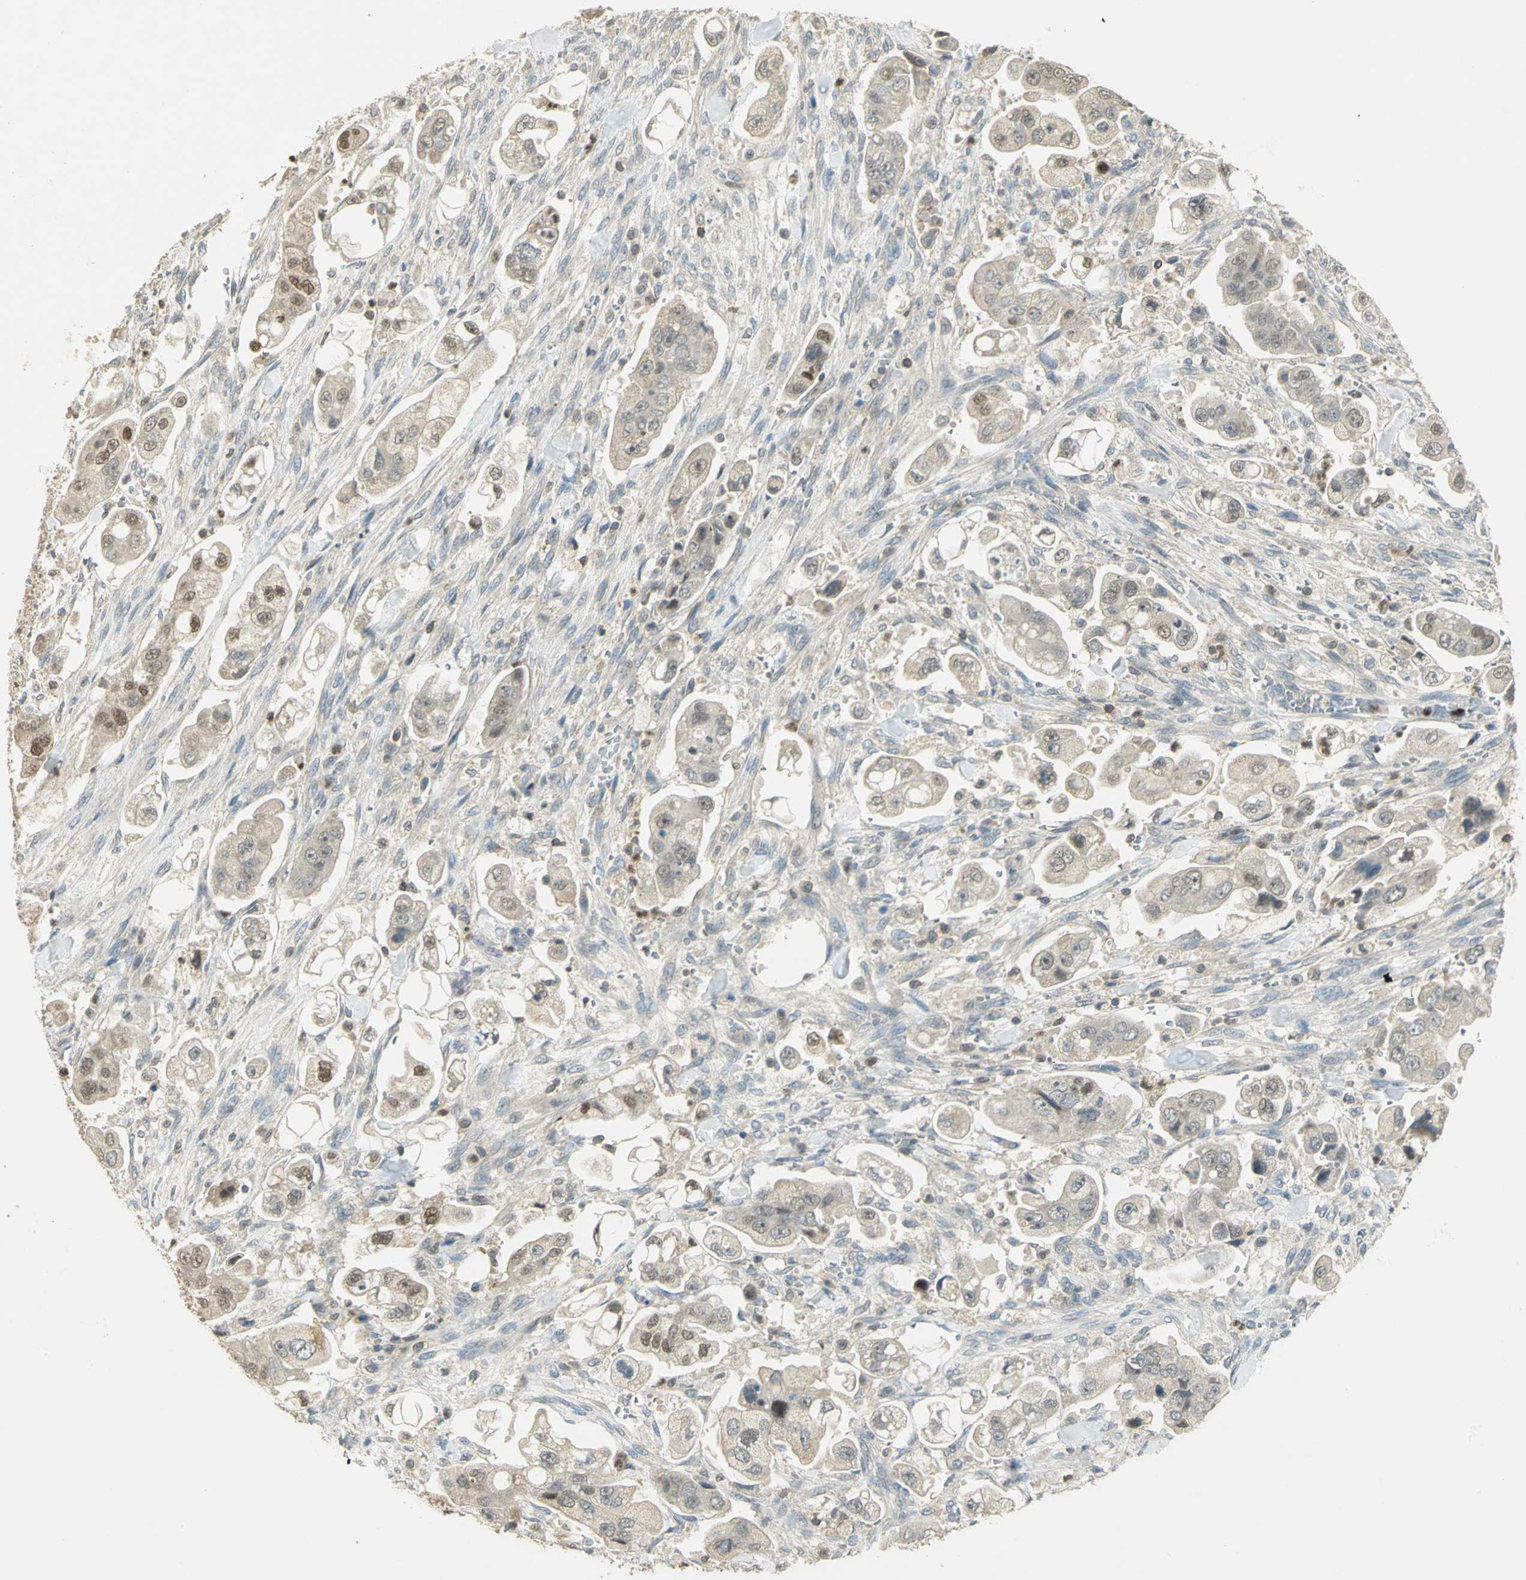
{"staining": {"intensity": "weak", "quantity": "<25%", "location": "cytoplasmic/membranous,nuclear"}, "tissue": "stomach cancer", "cell_type": "Tumor cells", "image_type": "cancer", "snomed": [{"axis": "morphology", "description": "Adenocarcinoma, NOS"}, {"axis": "topography", "description": "Stomach"}], "caption": "DAB immunohistochemical staining of stomach cancer displays no significant positivity in tumor cells.", "gene": "BIRC2", "patient": {"sex": "male", "age": 62}}